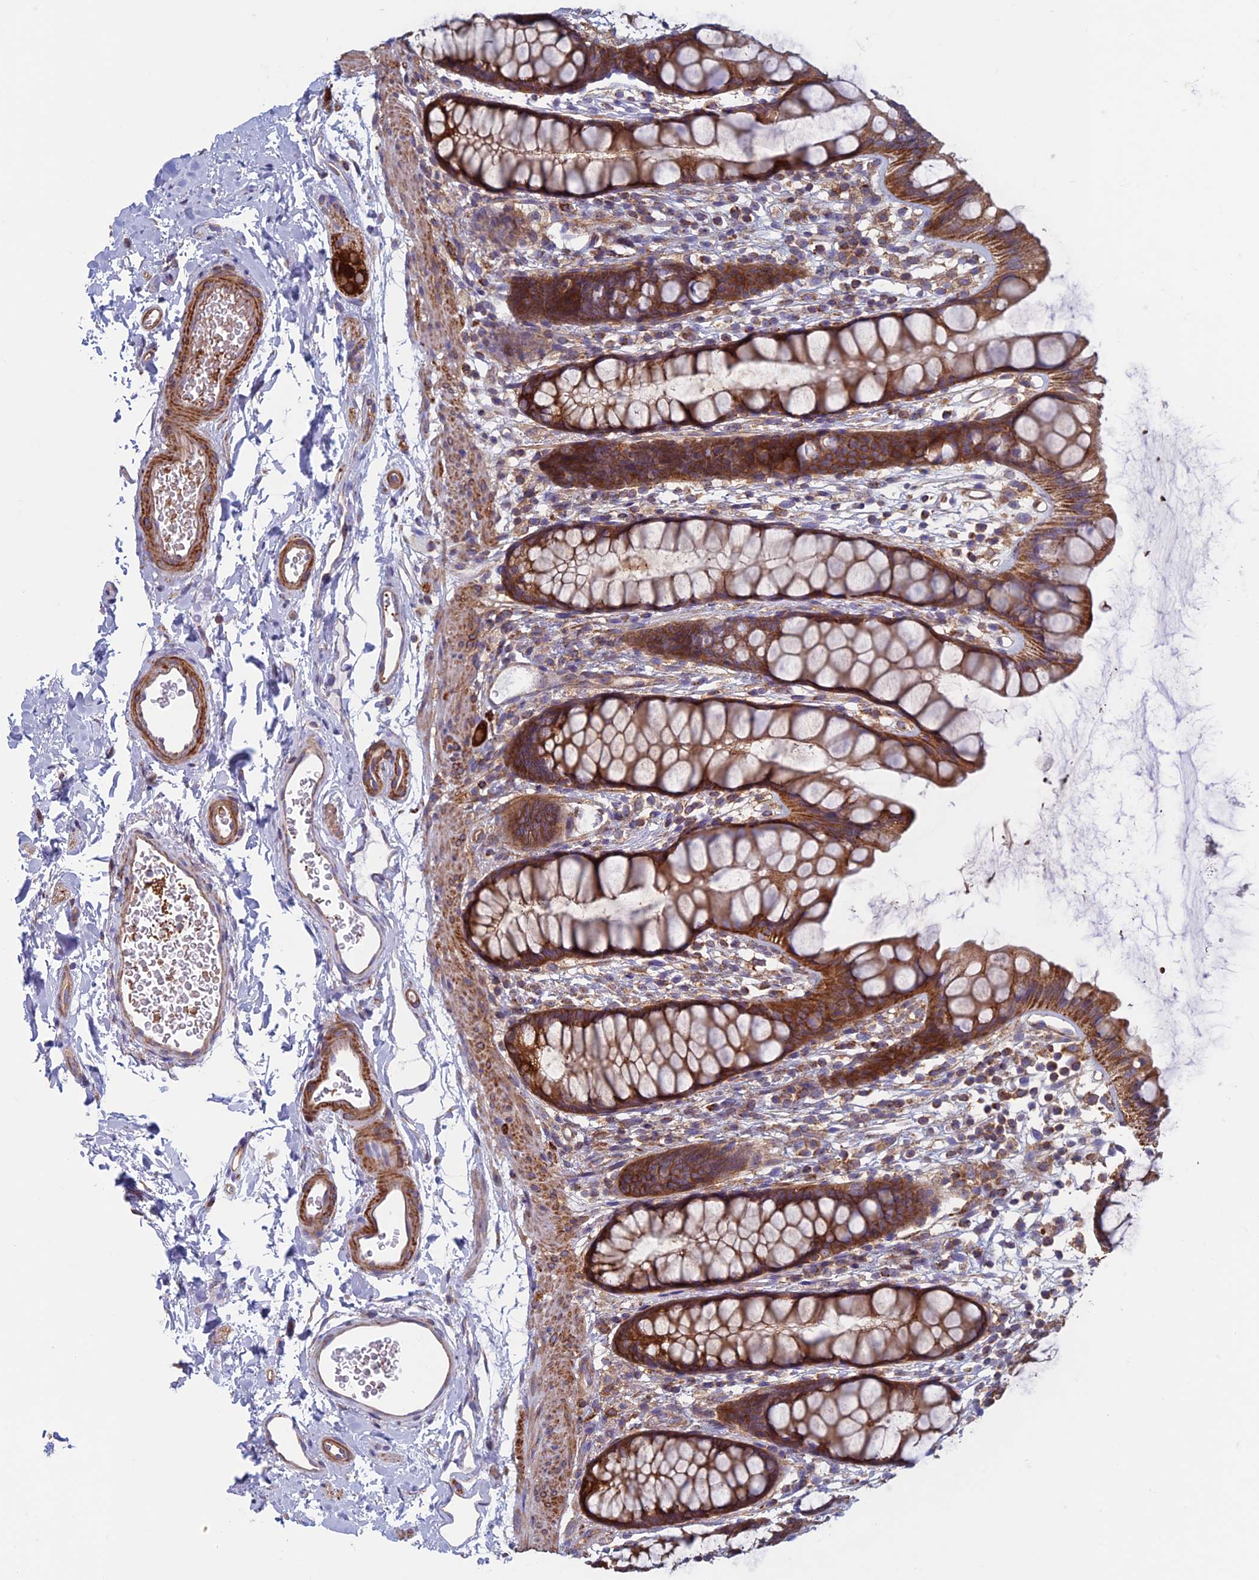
{"staining": {"intensity": "strong", "quantity": ">75%", "location": "cytoplasmic/membranous"}, "tissue": "rectum", "cell_type": "Glandular cells", "image_type": "normal", "snomed": [{"axis": "morphology", "description": "Normal tissue, NOS"}, {"axis": "topography", "description": "Rectum"}], "caption": "Immunohistochemistry (IHC) photomicrograph of normal rectum stained for a protein (brown), which displays high levels of strong cytoplasmic/membranous staining in about >75% of glandular cells.", "gene": "DNM1L", "patient": {"sex": "female", "age": 65}}